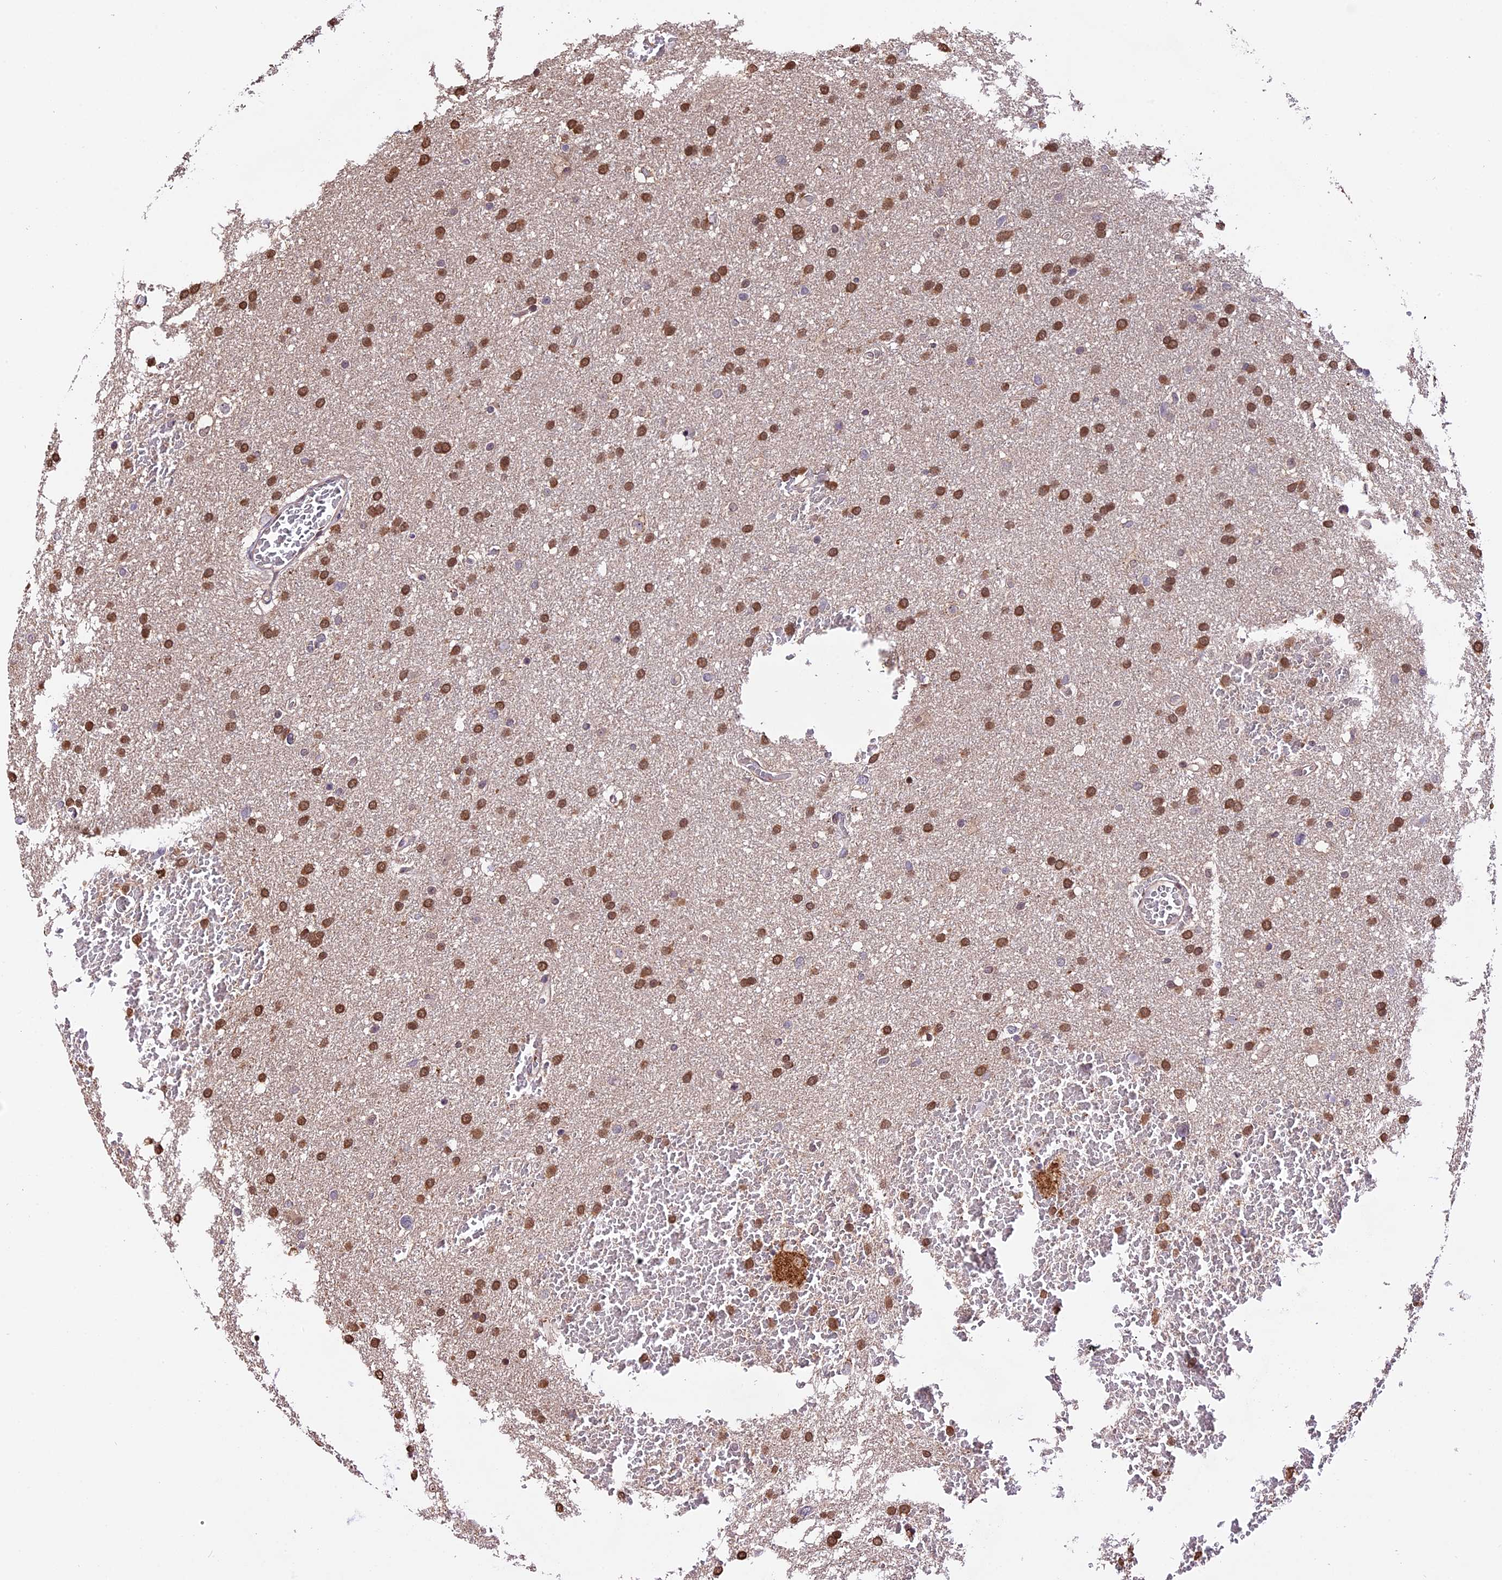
{"staining": {"intensity": "moderate", "quantity": ">75%", "location": "nuclear"}, "tissue": "glioma", "cell_type": "Tumor cells", "image_type": "cancer", "snomed": [{"axis": "morphology", "description": "Glioma, malignant, High grade"}, {"axis": "topography", "description": "Cerebral cortex"}], "caption": "A high-resolution photomicrograph shows IHC staining of malignant glioma (high-grade), which displays moderate nuclear staining in about >75% of tumor cells.", "gene": "HERPUD1", "patient": {"sex": "female", "age": 36}}